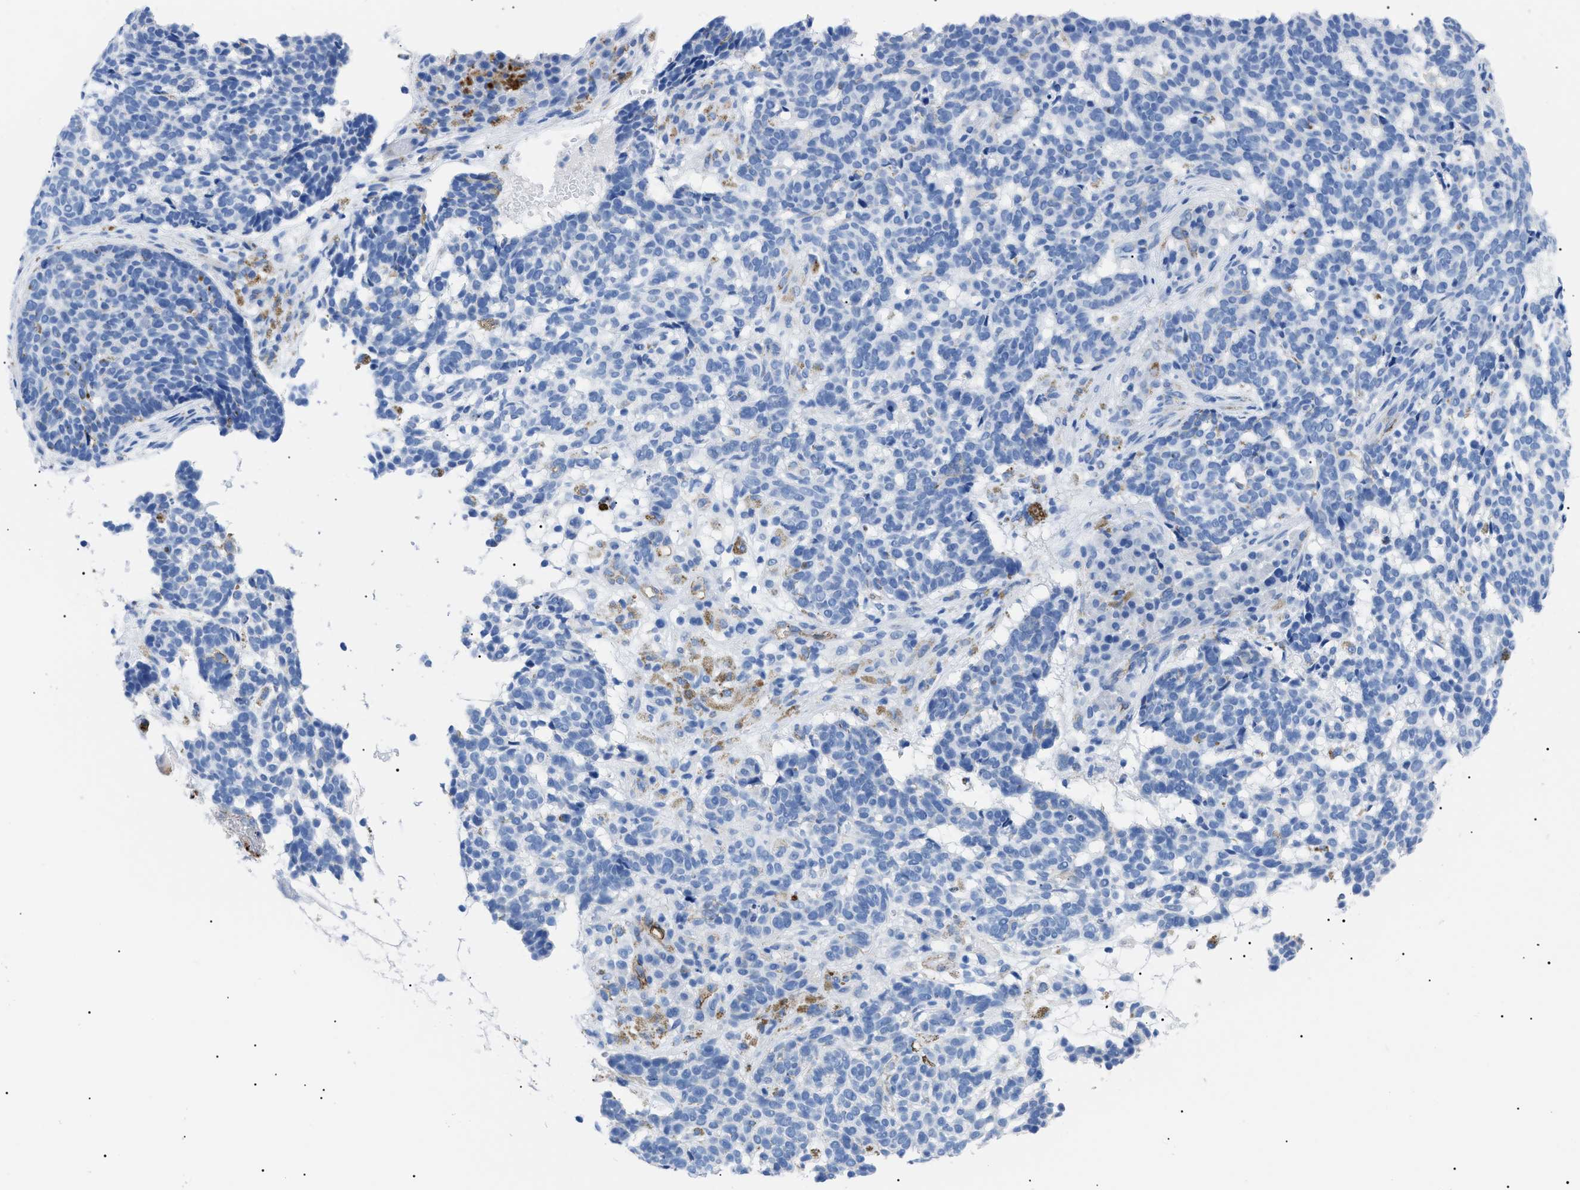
{"staining": {"intensity": "negative", "quantity": "none", "location": "none"}, "tissue": "skin cancer", "cell_type": "Tumor cells", "image_type": "cancer", "snomed": [{"axis": "morphology", "description": "Basal cell carcinoma"}, {"axis": "topography", "description": "Skin"}], "caption": "This histopathology image is of skin basal cell carcinoma stained with immunohistochemistry (IHC) to label a protein in brown with the nuclei are counter-stained blue. There is no positivity in tumor cells.", "gene": "PODXL", "patient": {"sex": "male", "age": 85}}